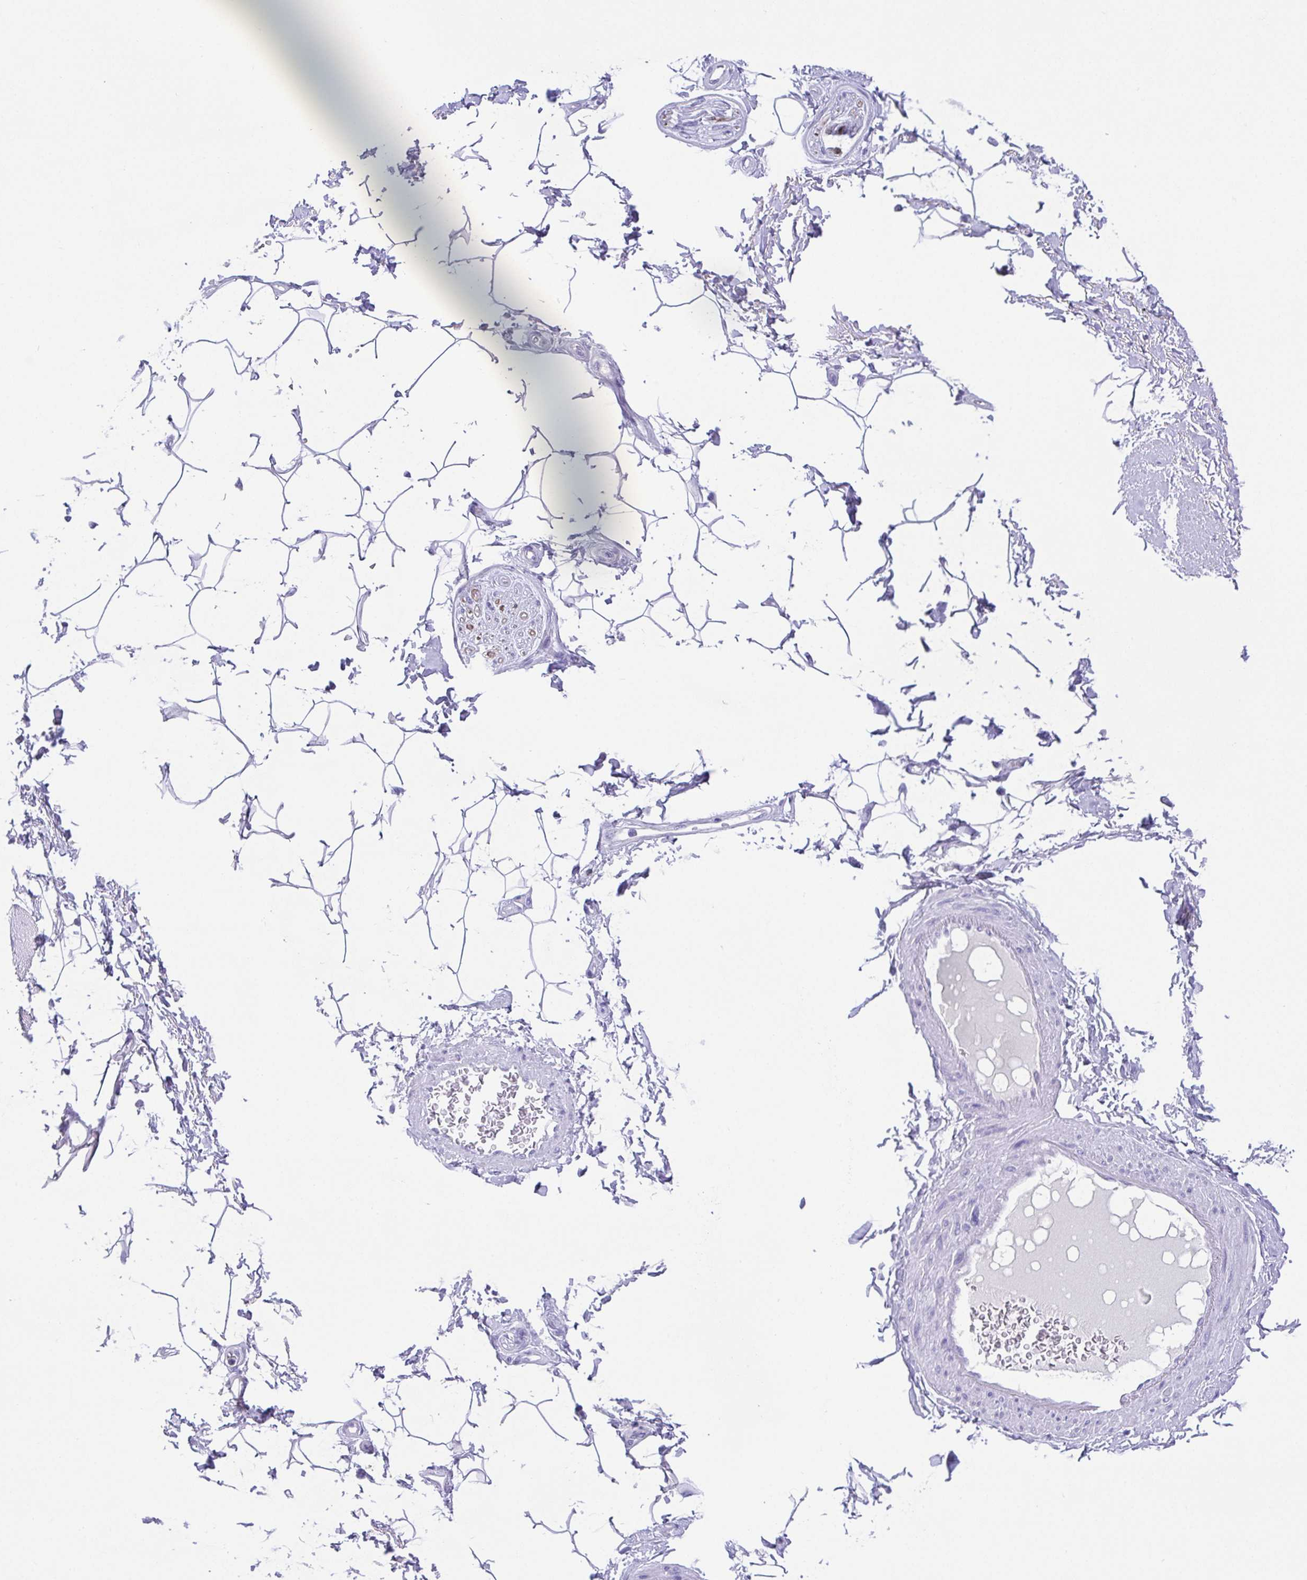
{"staining": {"intensity": "negative", "quantity": "none", "location": "none"}, "tissue": "adipose tissue", "cell_type": "Adipocytes", "image_type": "normal", "snomed": [{"axis": "morphology", "description": "Normal tissue, NOS"}, {"axis": "topography", "description": "Peripheral nerve tissue"}], "caption": "Immunohistochemistry of normal adipose tissue reveals no positivity in adipocytes.", "gene": "SPATA4", "patient": {"sex": "male", "age": 51}}